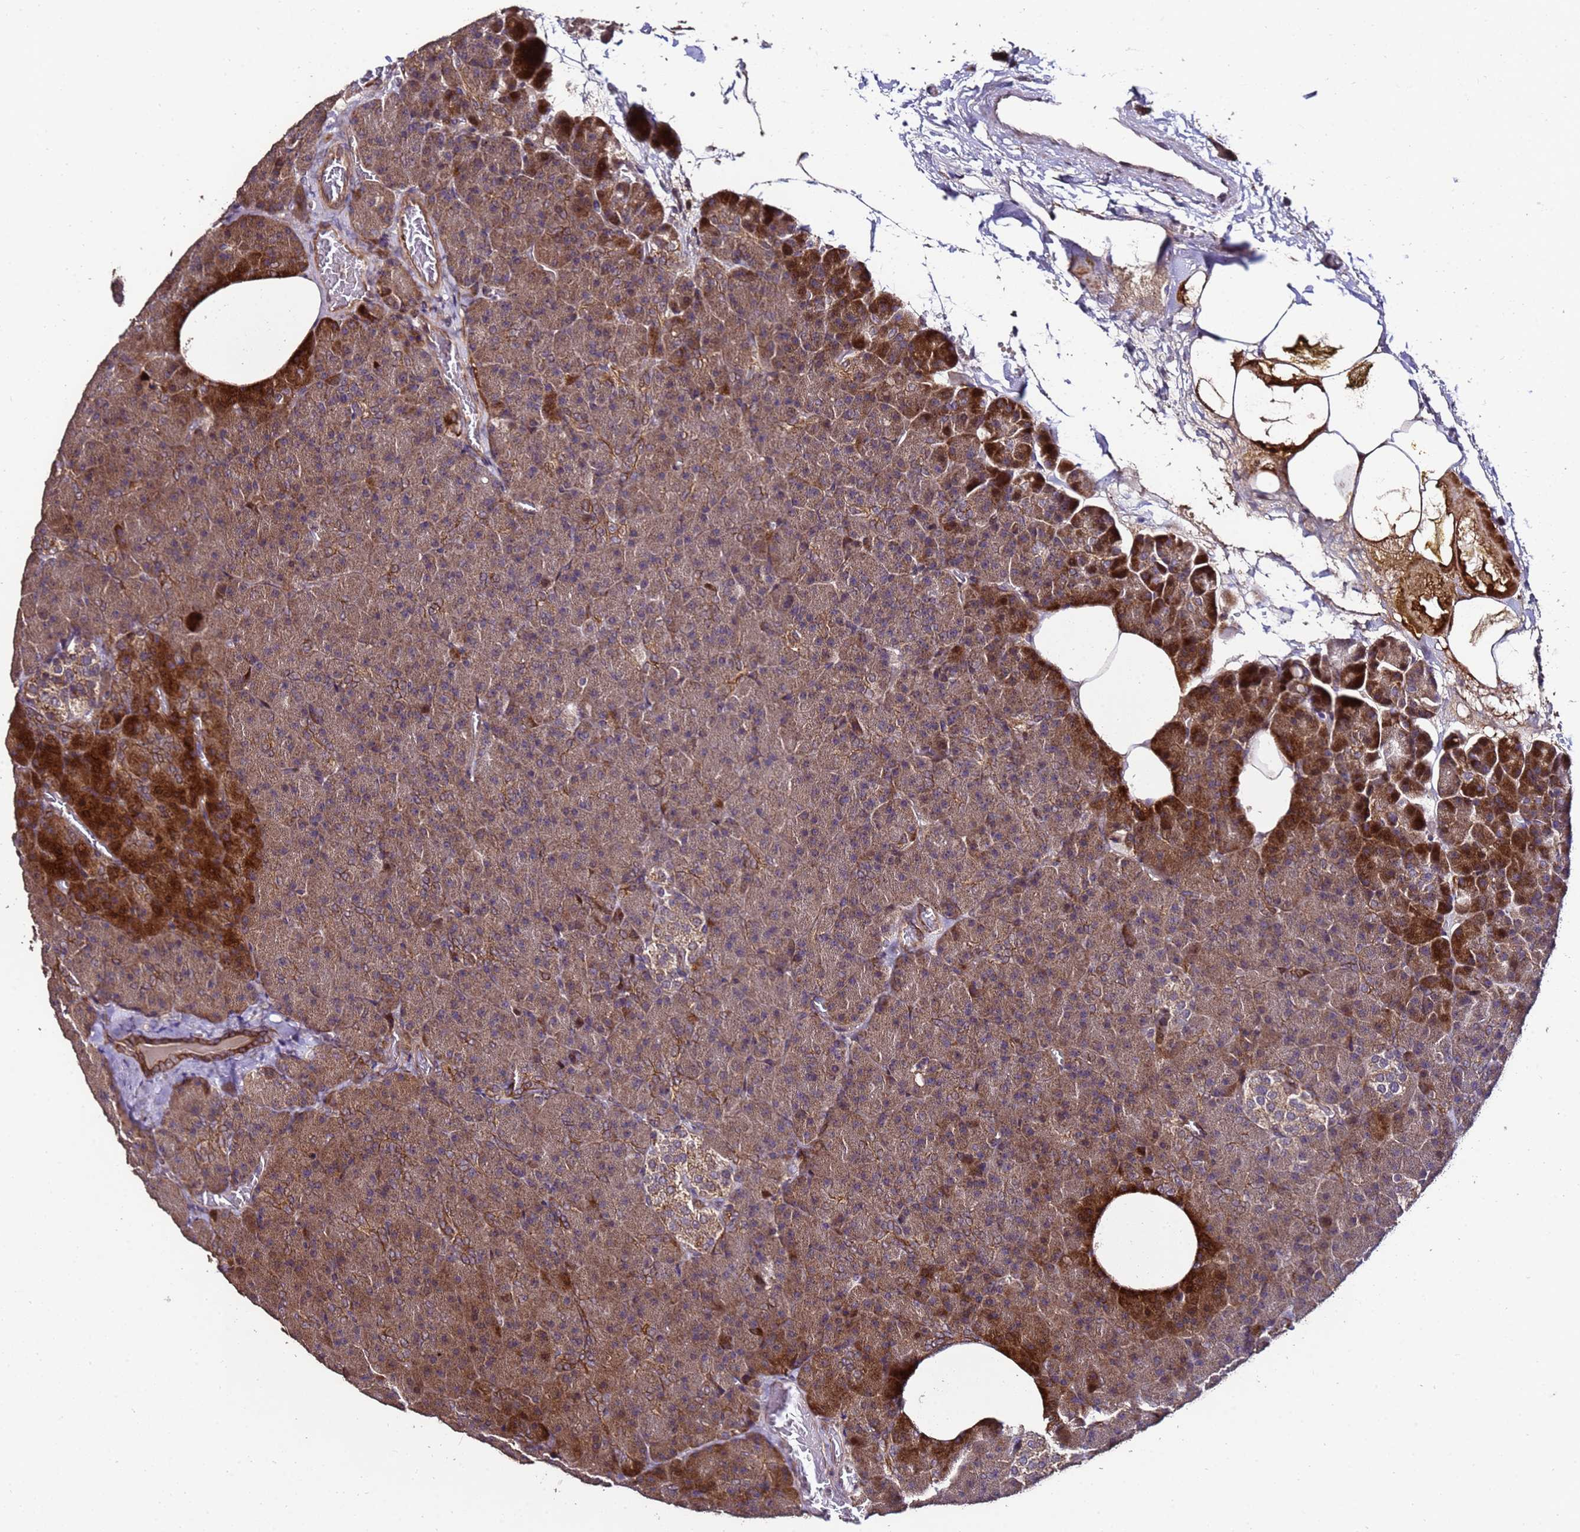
{"staining": {"intensity": "moderate", "quantity": ">75%", "location": "cytoplasmic/membranous"}, "tissue": "pancreas", "cell_type": "Exocrine glandular cells", "image_type": "normal", "snomed": [{"axis": "morphology", "description": "Normal tissue, NOS"}, {"axis": "morphology", "description": "Carcinoid, malignant, NOS"}, {"axis": "topography", "description": "Pancreas"}], "caption": "Immunohistochemistry (IHC) micrograph of benign pancreas stained for a protein (brown), which shows medium levels of moderate cytoplasmic/membranous positivity in about >75% of exocrine glandular cells.", "gene": "PRODH", "patient": {"sex": "female", "age": 35}}